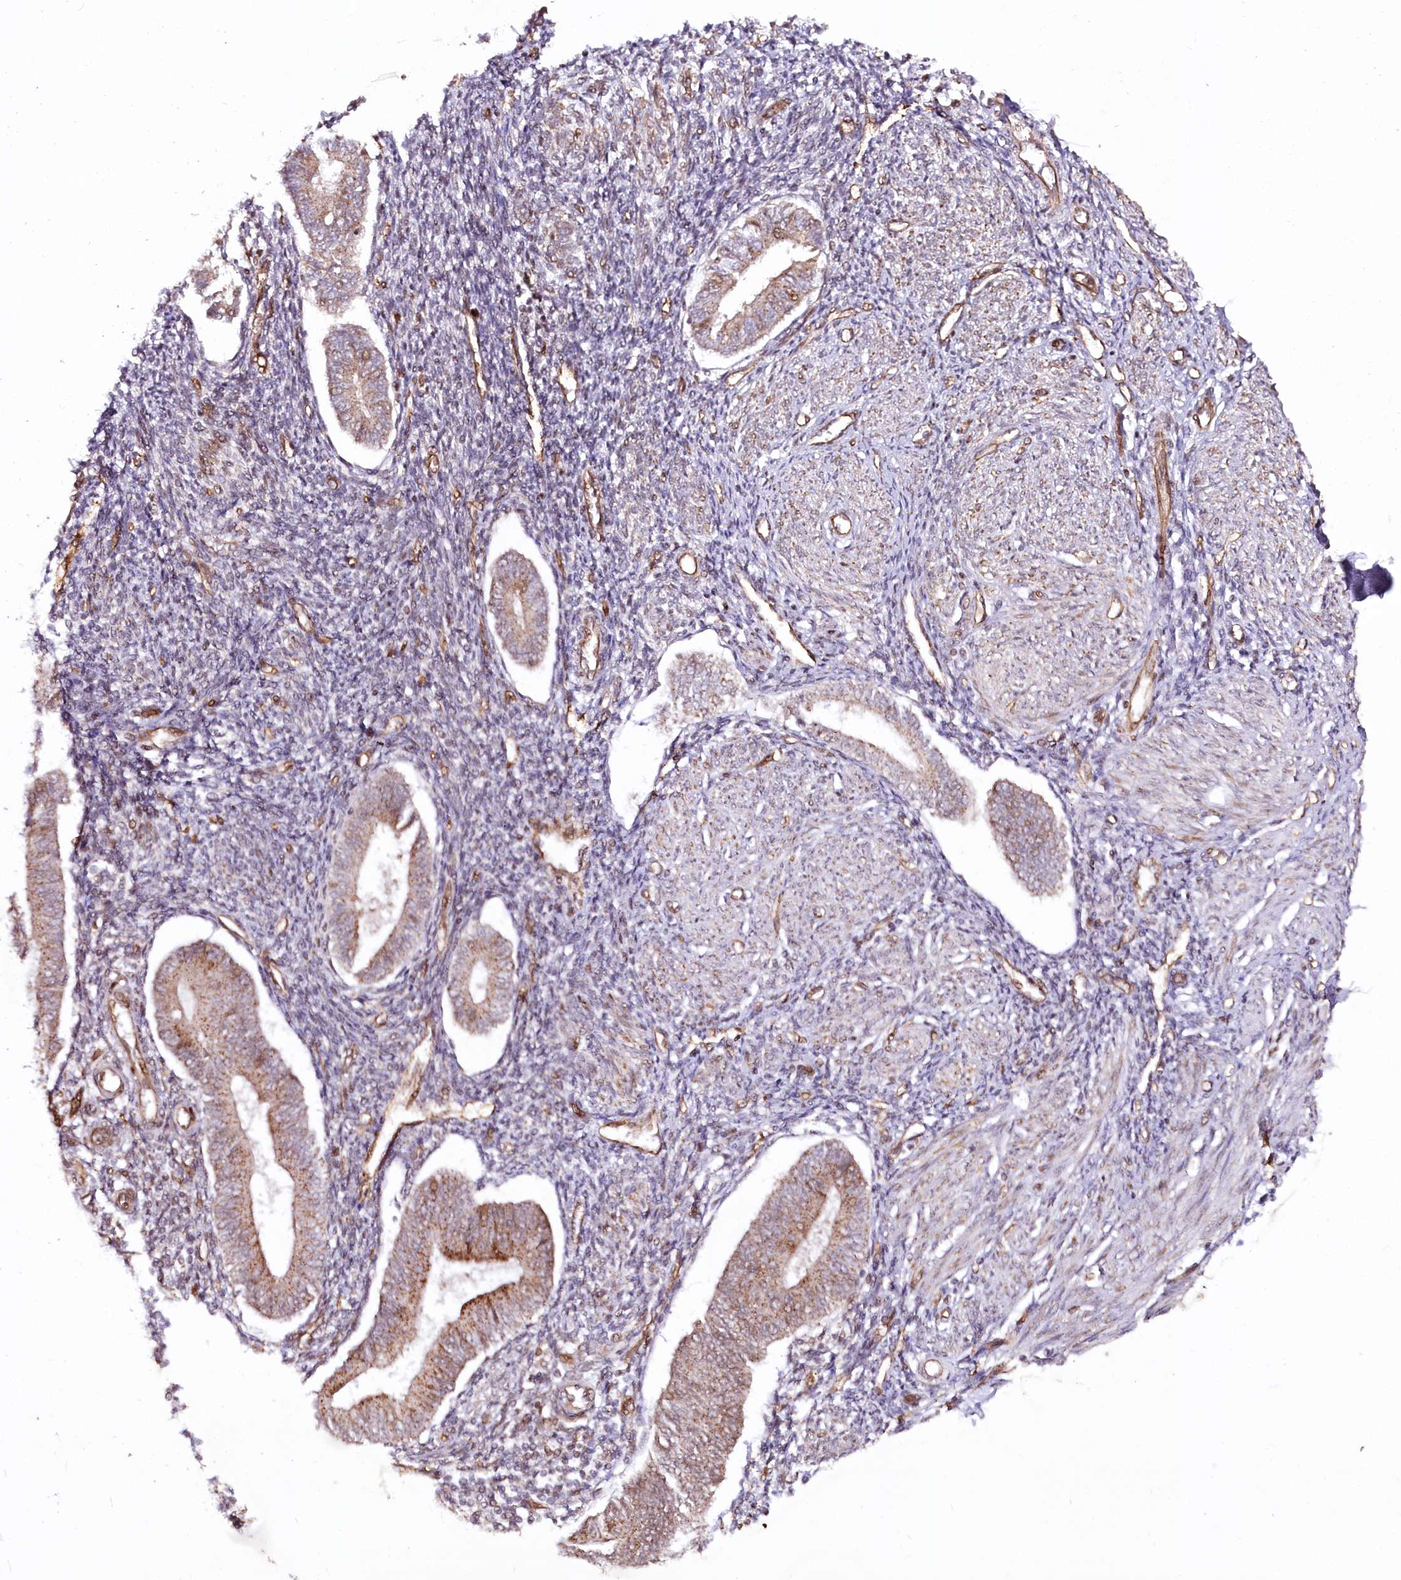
{"staining": {"intensity": "negative", "quantity": "none", "location": "none"}, "tissue": "endometrium", "cell_type": "Cells in endometrial stroma", "image_type": "normal", "snomed": [{"axis": "morphology", "description": "Normal tissue, NOS"}, {"axis": "topography", "description": "Uterus"}, {"axis": "topography", "description": "Endometrium"}], "caption": "Protein analysis of benign endometrium exhibits no significant positivity in cells in endometrial stroma.", "gene": "COPG1", "patient": {"sex": "female", "age": 48}}